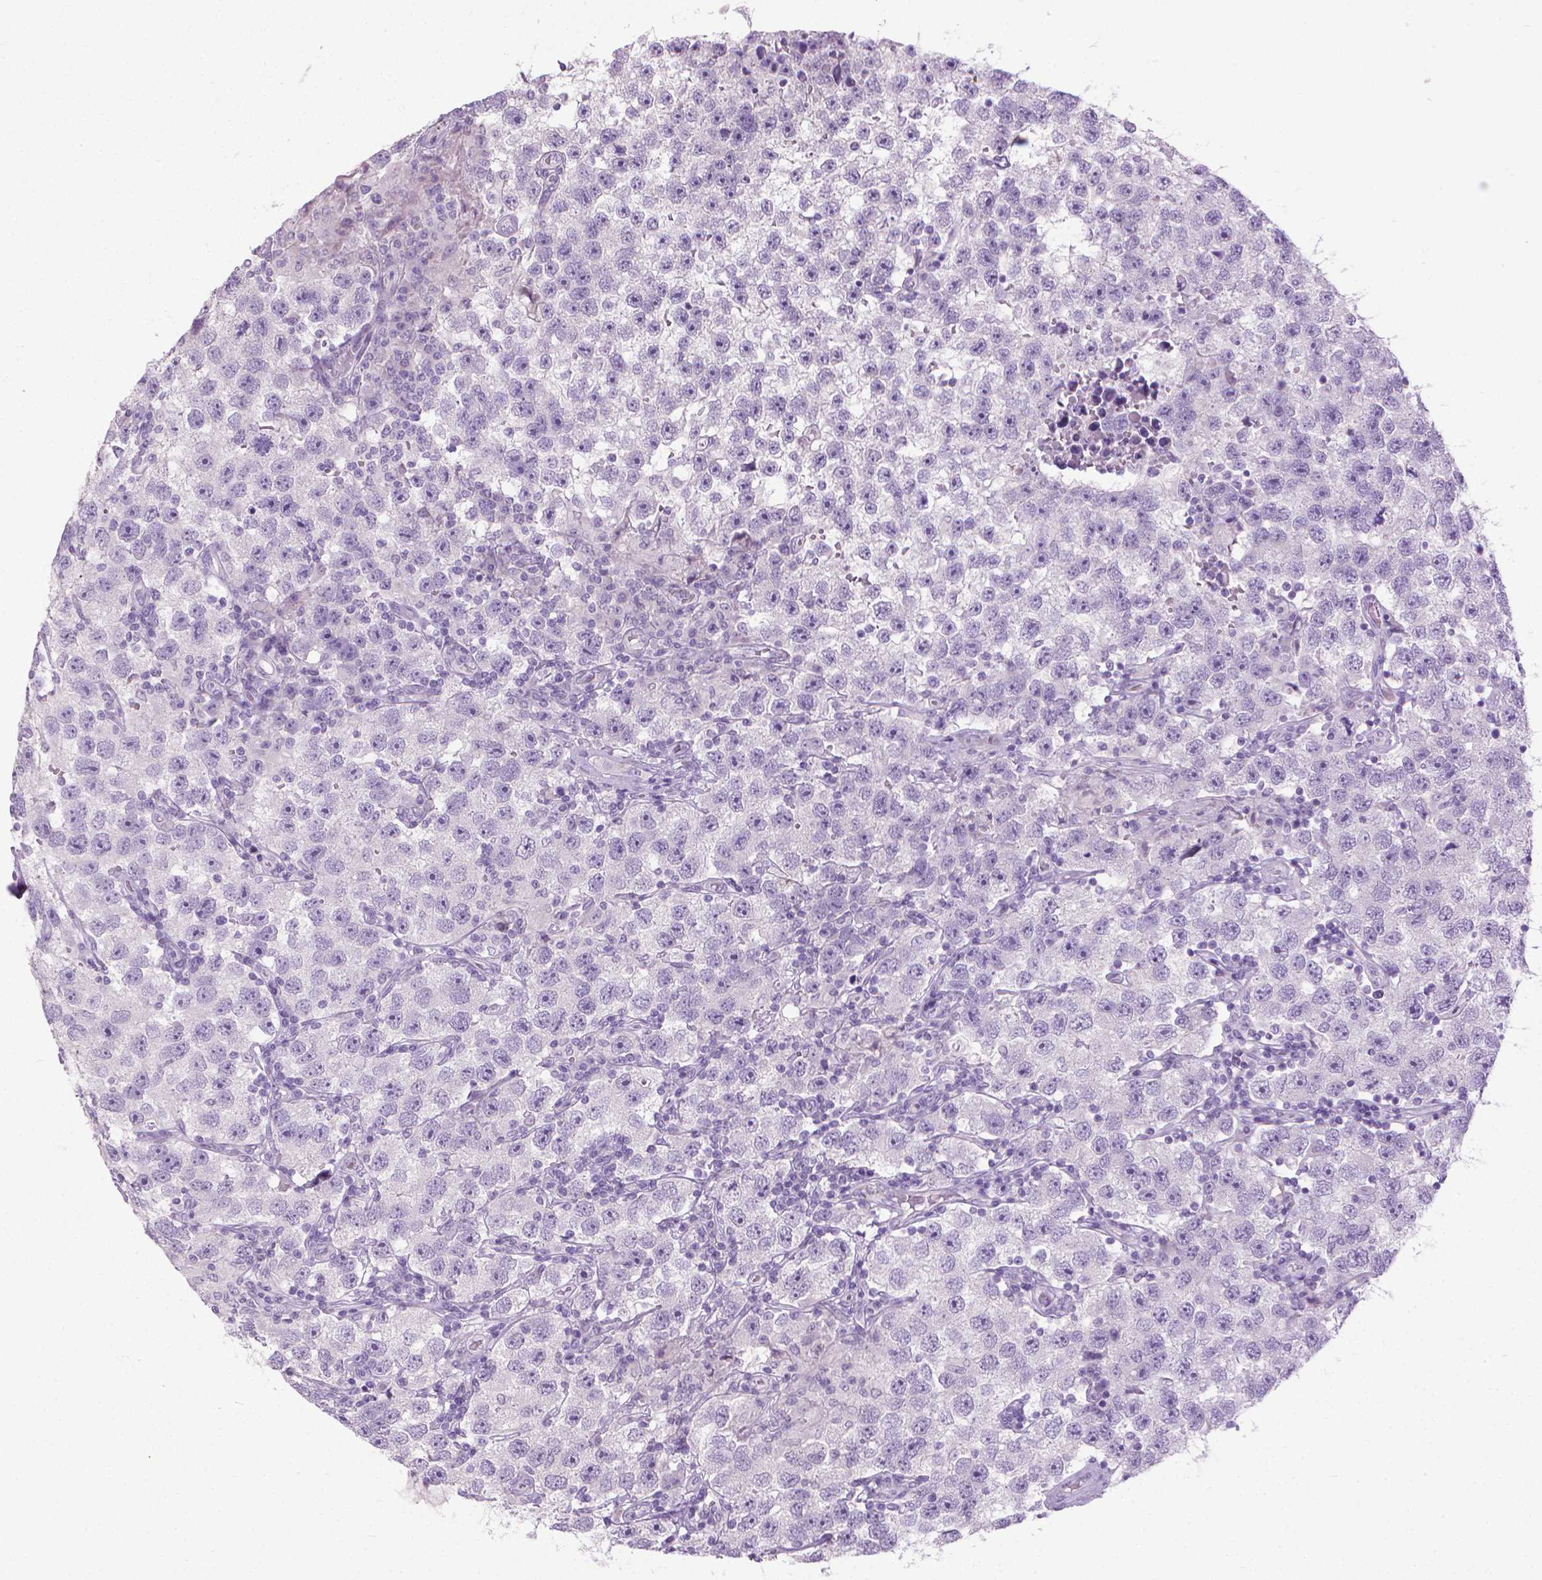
{"staining": {"intensity": "negative", "quantity": "none", "location": "none"}, "tissue": "testis cancer", "cell_type": "Tumor cells", "image_type": "cancer", "snomed": [{"axis": "morphology", "description": "Seminoma, NOS"}, {"axis": "topography", "description": "Testis"}], "caption": "The IHC photomicrograph has no significant staining in tumor cells of testis seminoma tissue.", "gene": "KRT5", "patient": {"sex": "male", "age": 26}}